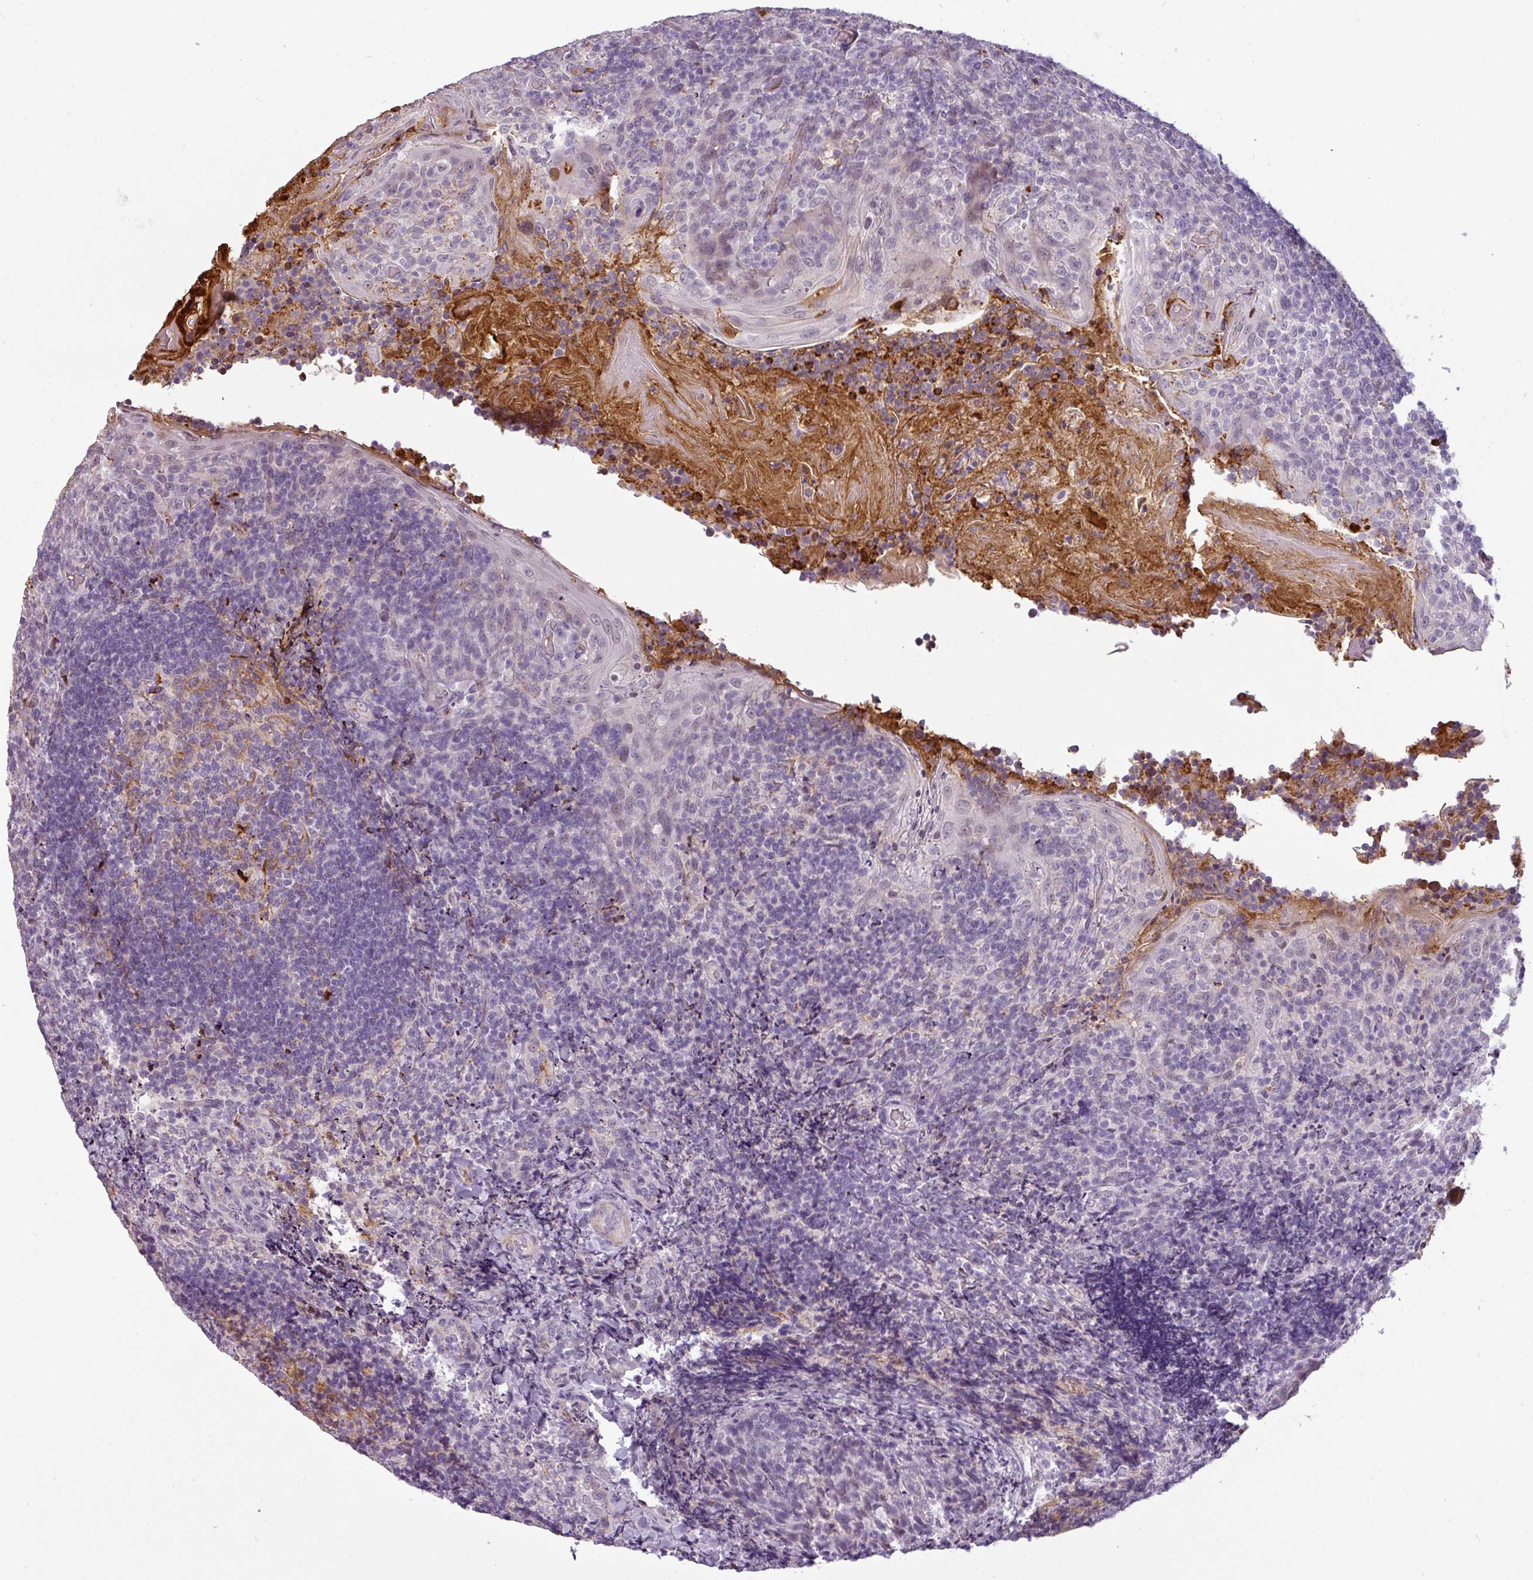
{"staining": {"intensity": "negative", "quantity": "none", "location": "none"}, "tissue": "tonsil", "cell_type": "Germinal center cells", "image_type": "normal", "snomed": [{"axis": "morphology", "description": "Normal tissue, NOS"}, {"axis": "topography", "description": "Tonsil"}], "caption": "Germinal center cells show no significant protein expression in normal tonsil.", "gene": "APOC1", "patient": {"sex": "female", "age": 10}}